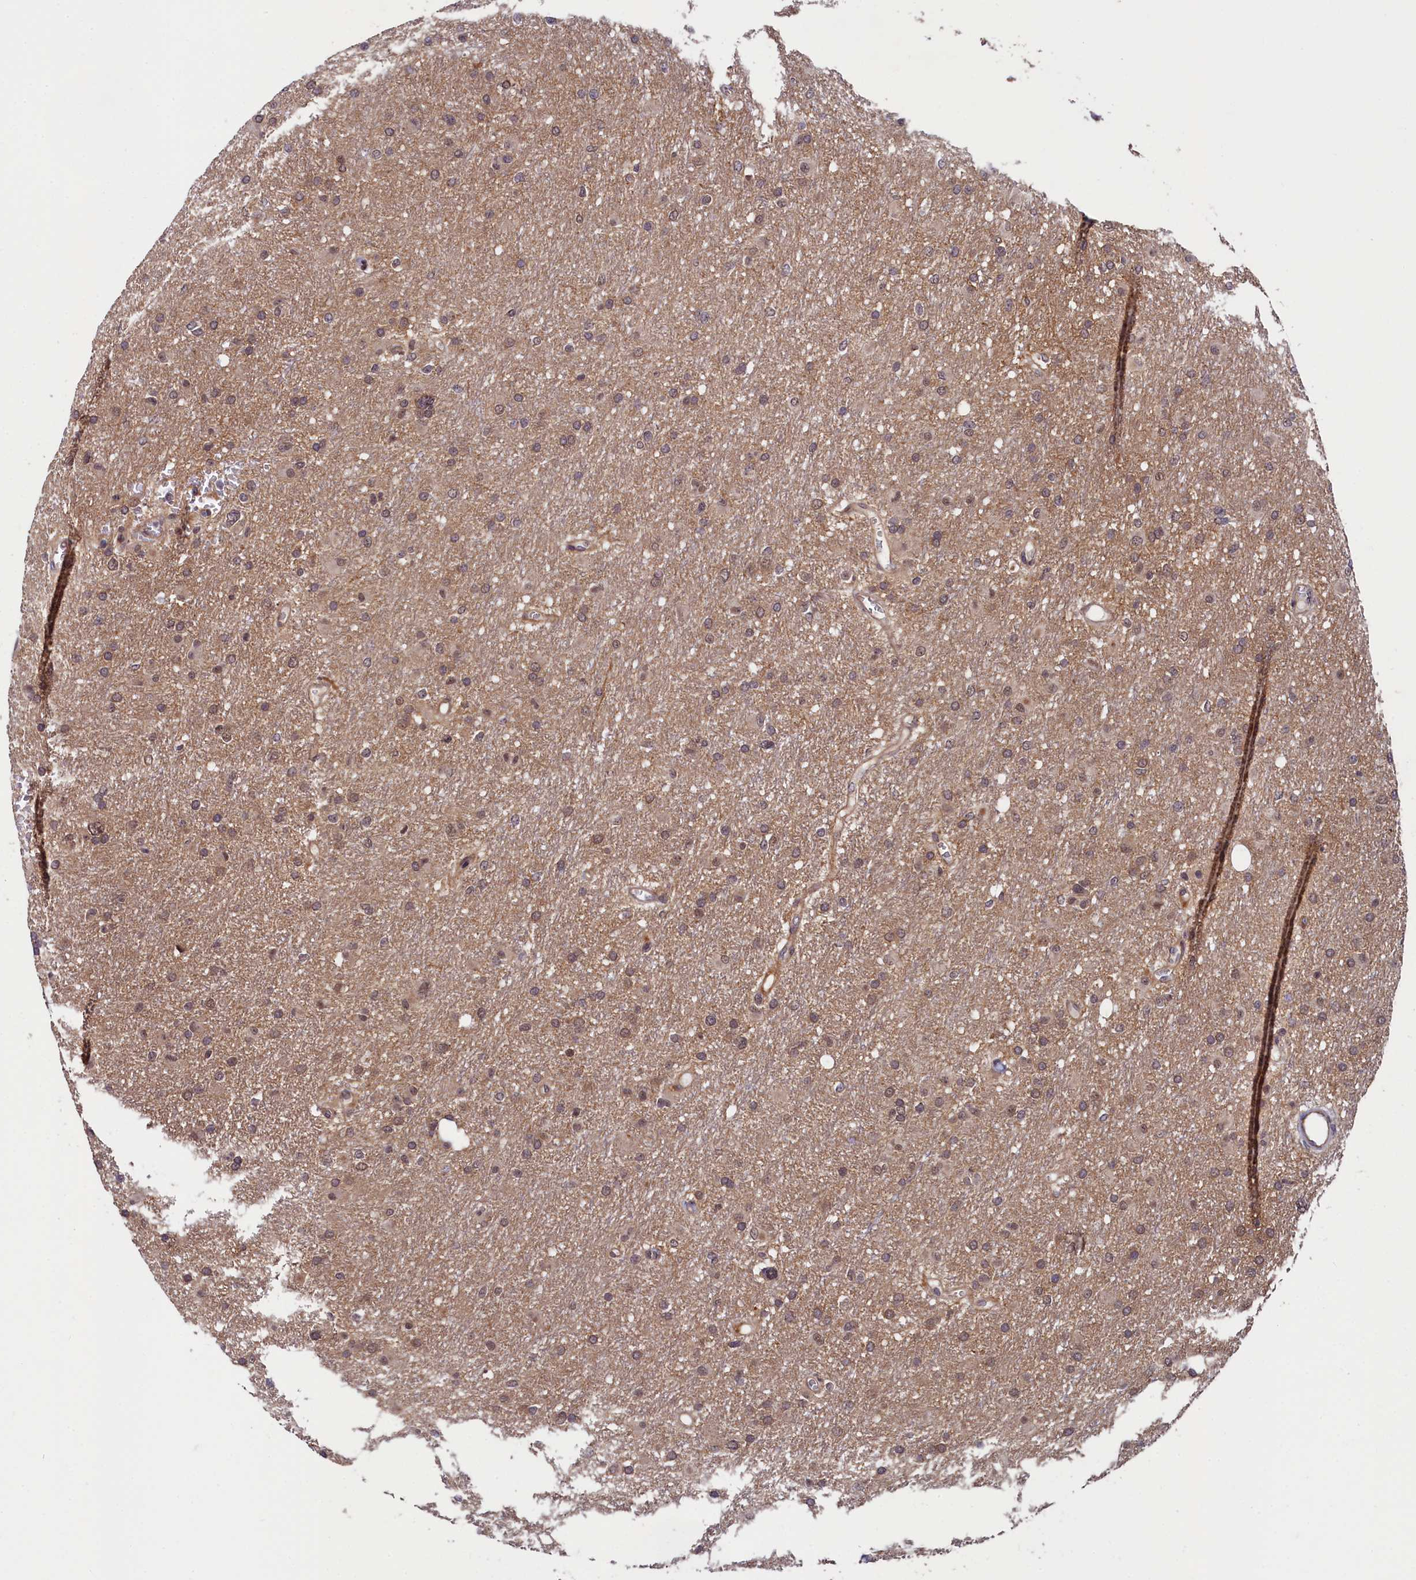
{"staining": {"intensity": "weak", "quantity": ">75%", "location": "cytoplasmic/membranous,nuclear"}, "tissue": "glioma", "cell_type": "Tumor cells", "image_type": "cancer", "snomed": [{"axis": "morphology", "description": "Glioma, malignant, High grade"}, {"axis": "topography", "description": "Cerebral cortex"}], "caption": "About >75% of tumor cells in human glioma display weak cytoplasmic/membranous and nuclear protein staining as visualized by brown immunohistochemical staining.", "gene": "LEO1", "patient": {"sex": "female", "age": 36}}